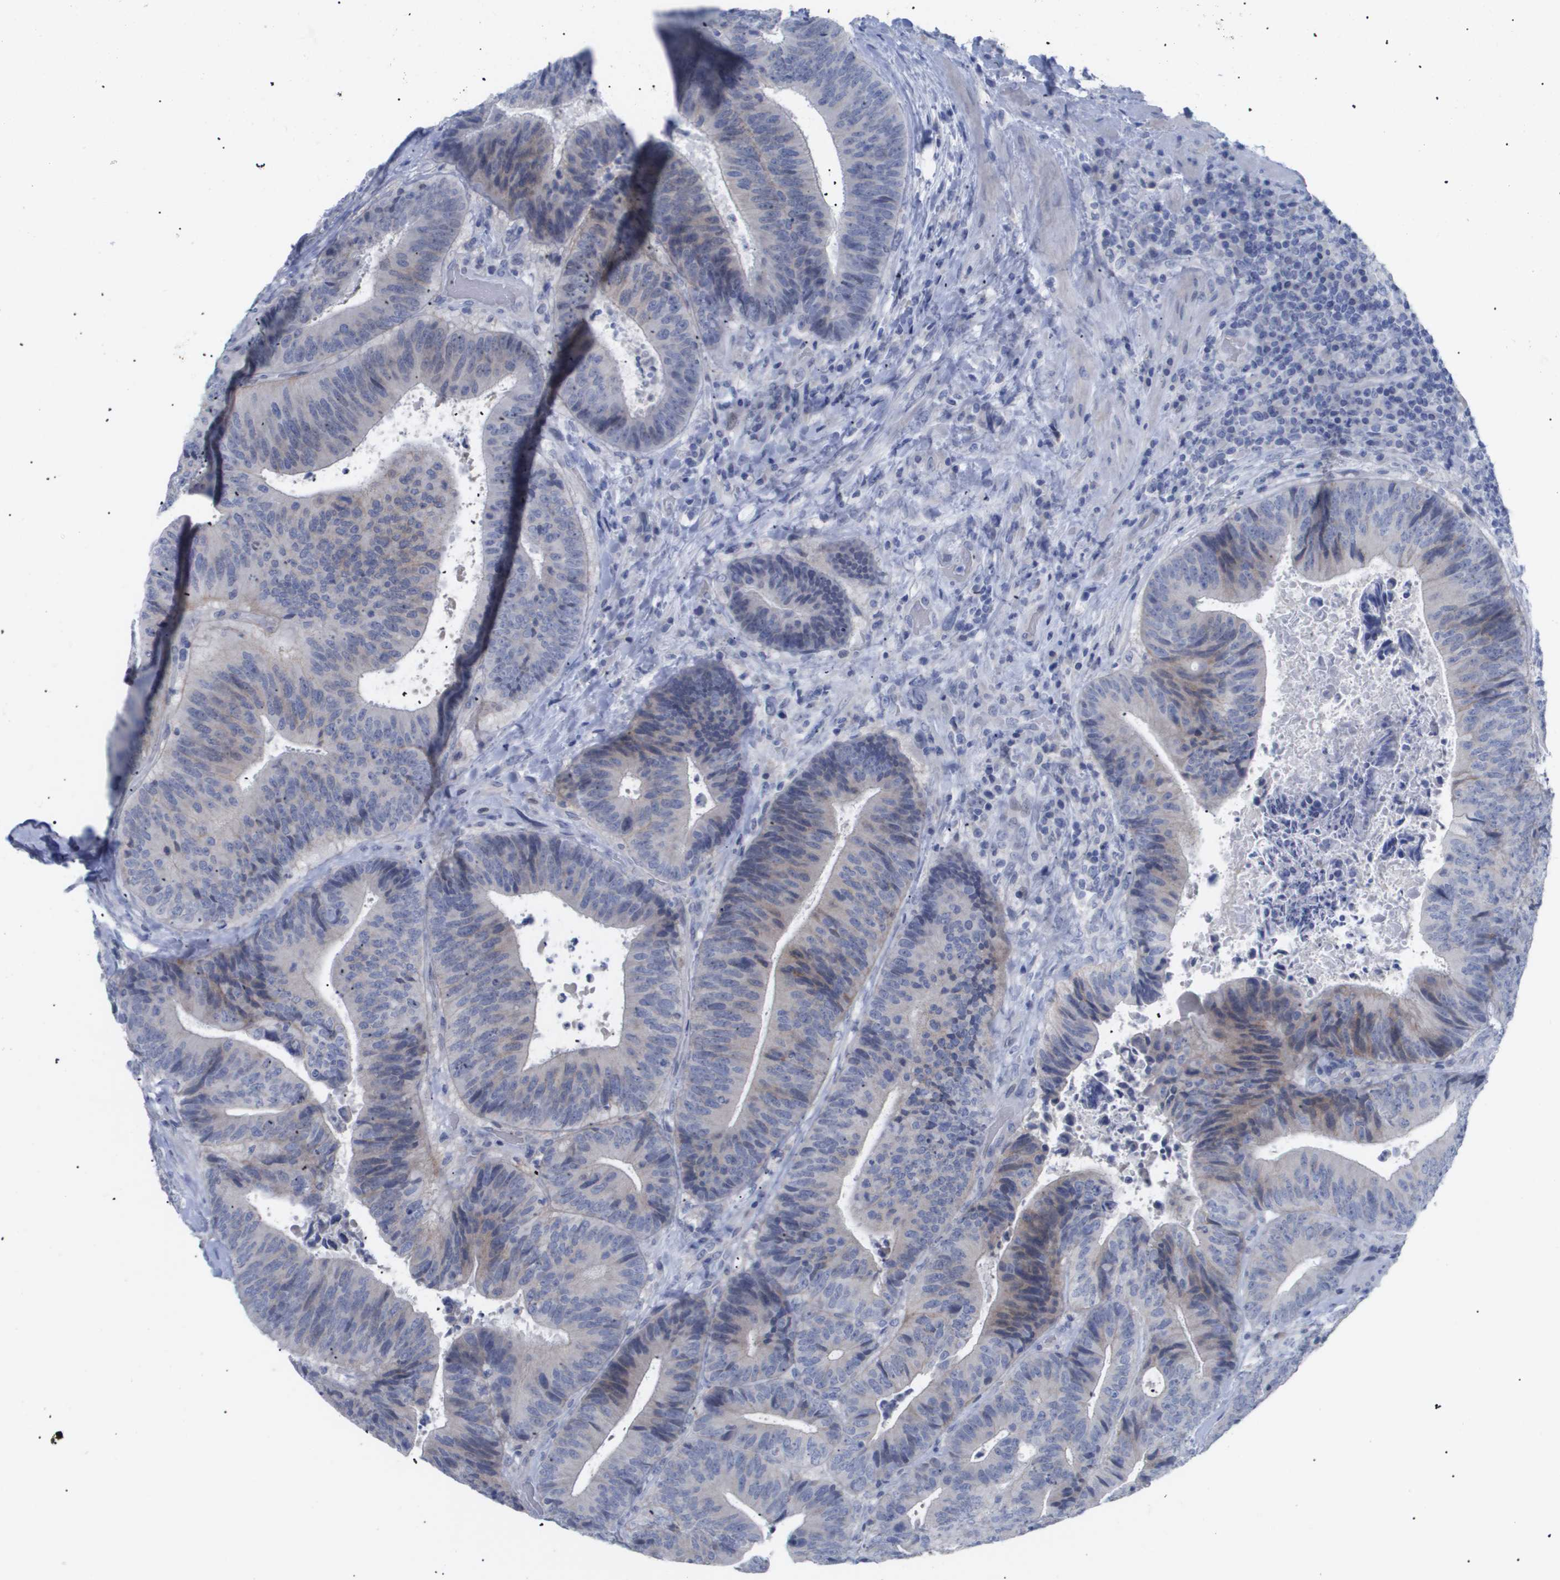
{"staining": {"intensity": "weak", "quantity": "<25%", "location": "cytoplasmic/membranous"}, "tissue": "colorectal cancer", "cell_type": "Tumor cells", "image_type": "cancer", "snomed": [{"axis": "morphology", "description": "Adenocarcinoma, NOS"}, {"axis": "topography", "description": "Rectum"}], "caption": "Immunohistochemical staining of human colorectal cancer (adenocarcinoma) exhibits no significant staining in tumor cells.", "gene": "CAV3", "patient": {"sex": "male", "age": 72}}